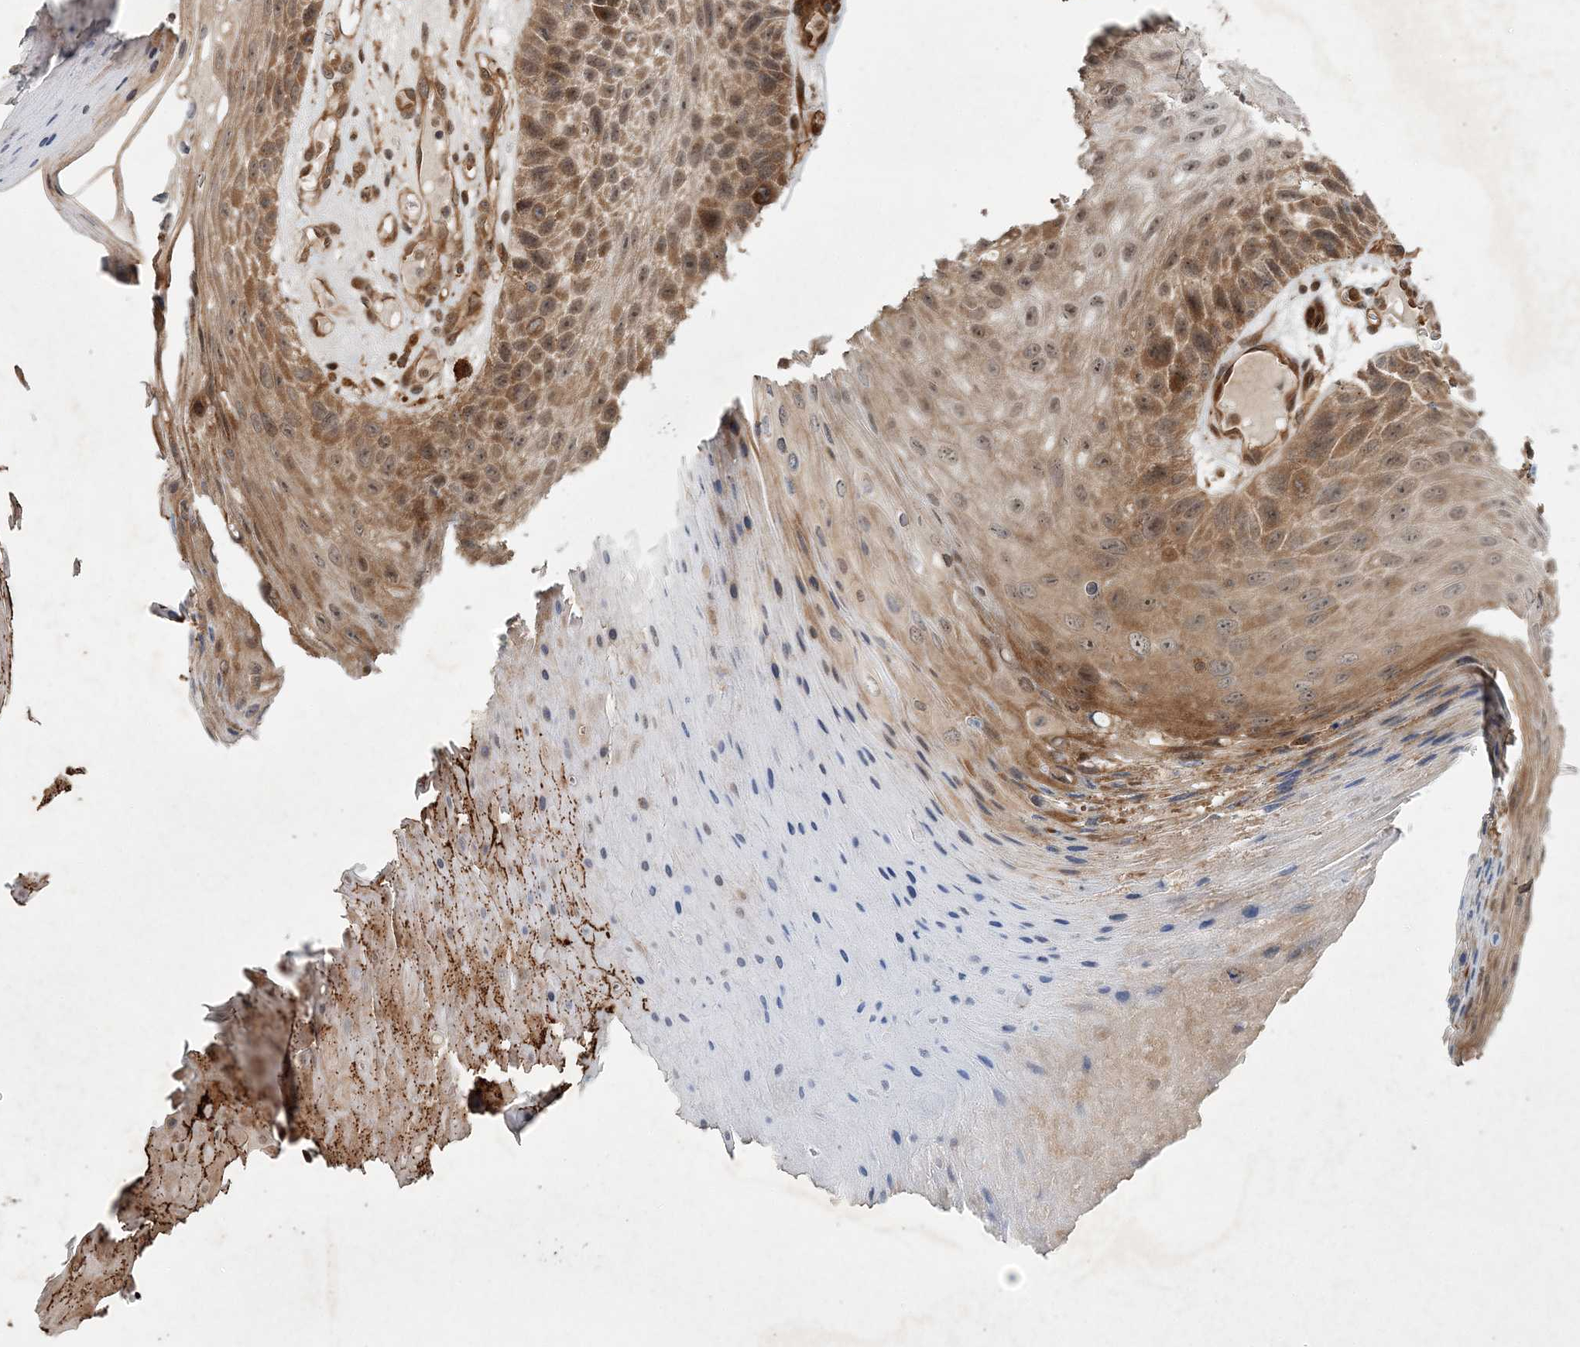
{"staining": {"intensity": "moderate", "quantity": ">75%", "location": "cytoplasmic/membranous,nuclear"}, "tissue": "skin cancer", "cell_type": "Tumor cells", "image_type": "cancer", "snomed": [{"axis": "morphology", "description": "Squamous cell carcinoma, NOS"}, {"axis": "topography", "description": "Skin"}], "caption": "Immunohistochemistry (IHC) photomicrograph of neoplastic tissue: skin squamous cell carcinoma stained using immunohistochemistry (IHC) displays medium levels of moderate protein expression localized specifically in the cytoplasmic/membranous and nuclear of tumor cells, appearing as a cytoplasmic/membranous and nuclear brown color.", "gene": "UBTD2", "patient": {"sex": "female", "age": 88}}